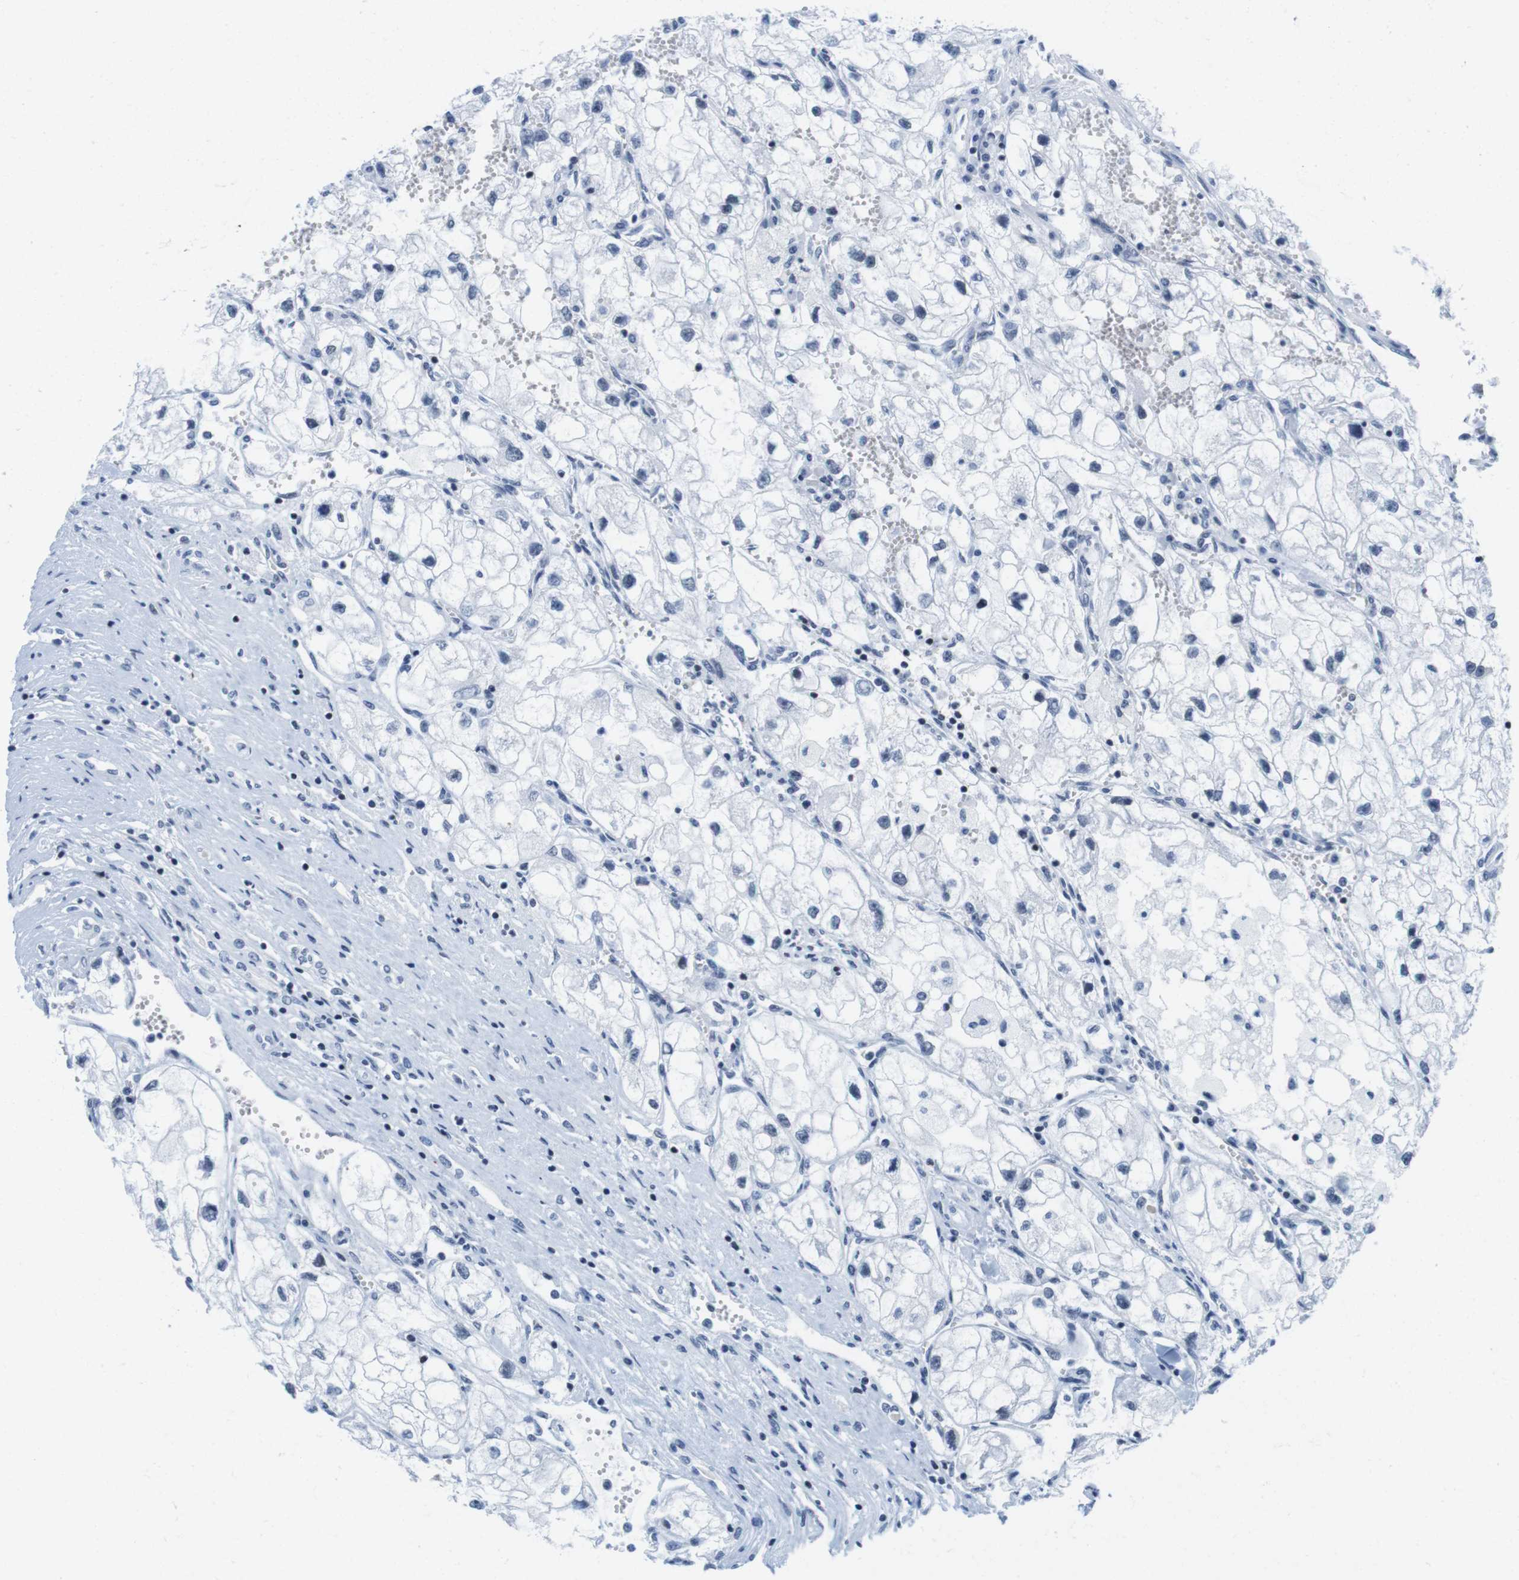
{"staining": {"intensity": "negative", "quantity": "none", "location": "none"}, "tissue": "renal cancer", "cell_type": "Tumor cells", "image_type": "cancer", "snomed": [{"axis": "morphology", "description": "Adenocarcinoma, NOS"}, {"axis": "topography", "description": "Kidney"}], "caption": "This is an IHC photomicrograph of human adenocarcinoma (renal). There is no staining in tumor cells.", "gene": "IFI16", "patient": {"sex": "female", "age": 70}}